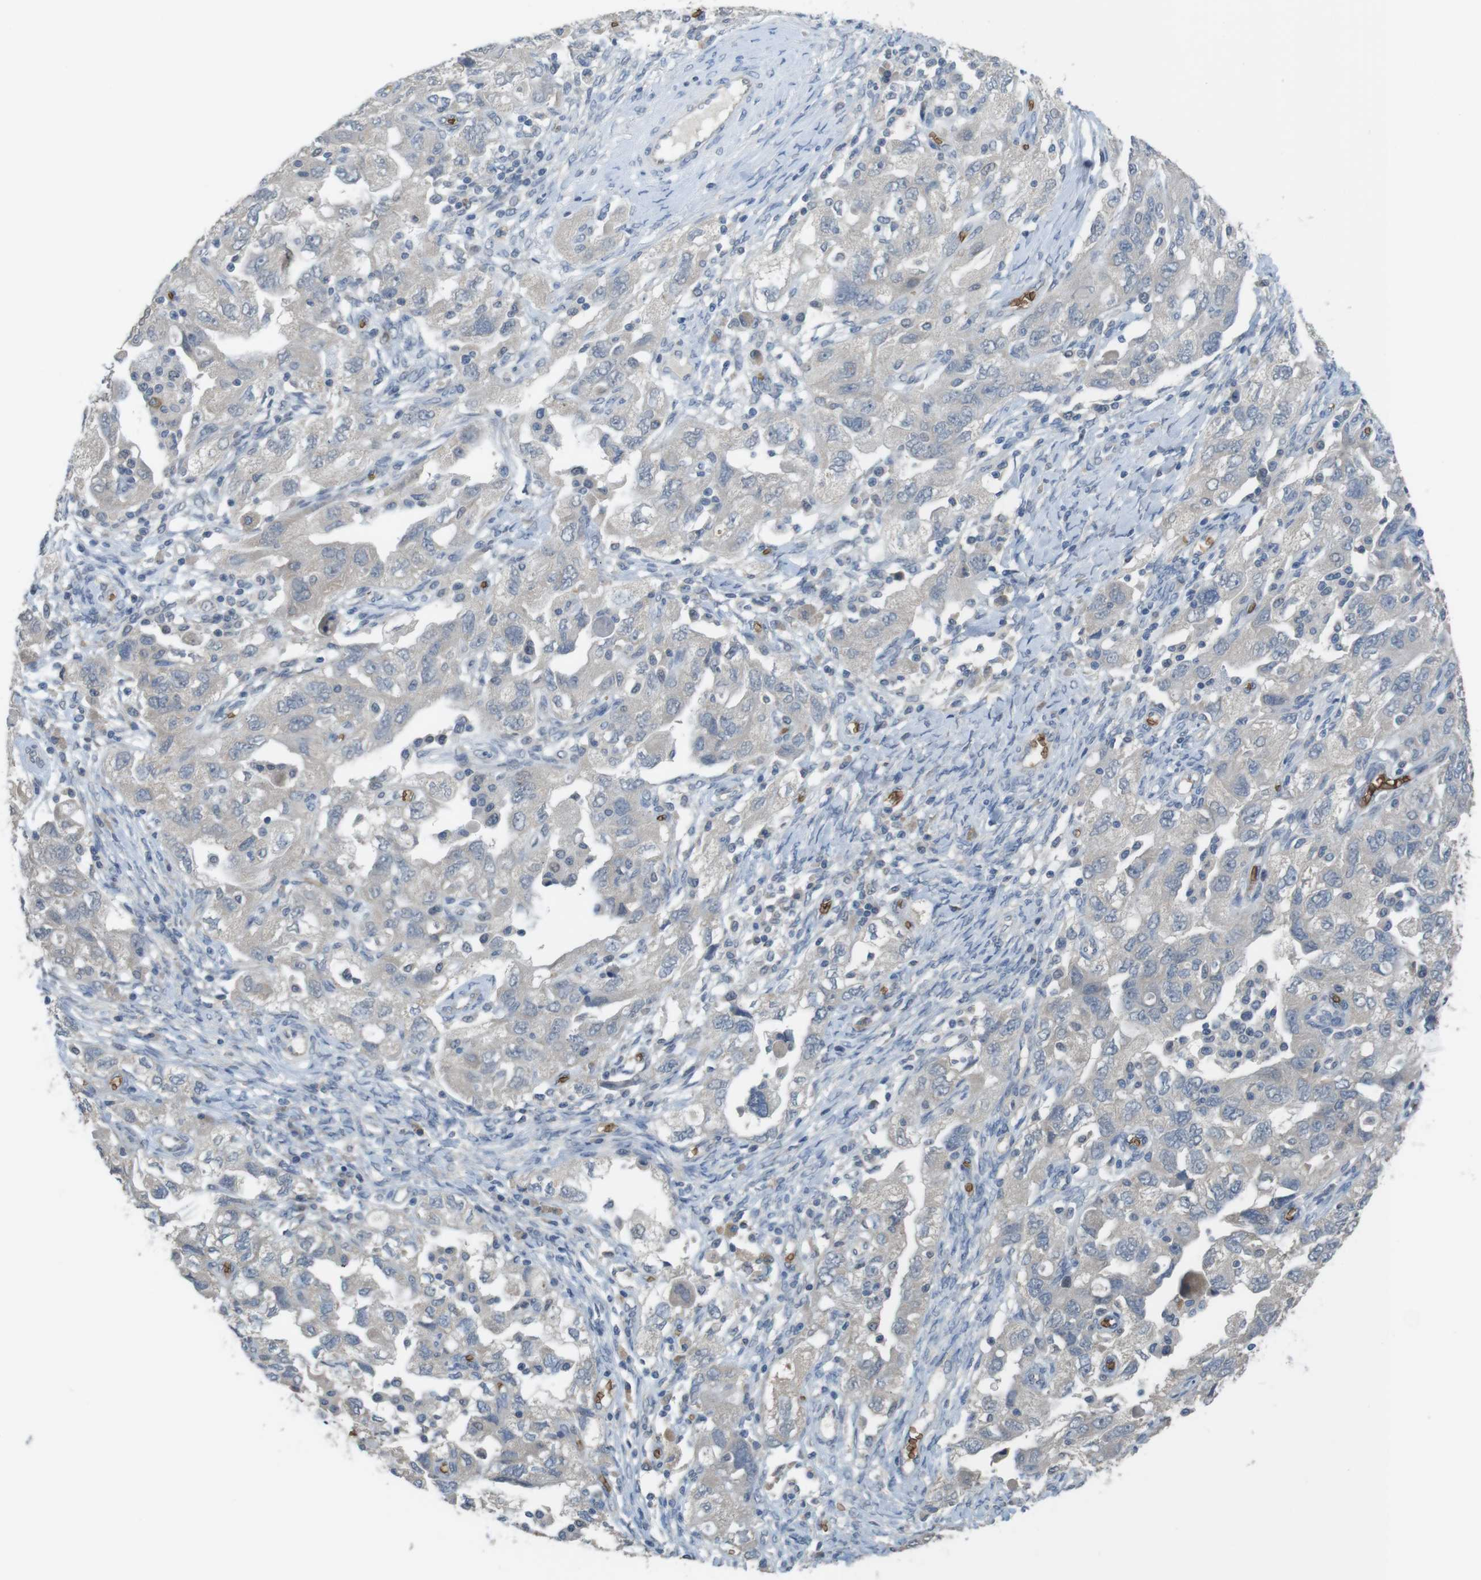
{"staining": {"intensity": "negative", "quantity": "none", "location": "none"}, "tissue": "ovarian cancer", "cell_type": "Tumor cells", "image_type": "cancer", "snomed": [{"axis": "morphology", "description": "Carcinoma, NOS"}, {"axis": "morphology", "description": "Cystadenocarcinoma, serous, NOS"}, {"axis": "topography", "description": "Ovary"}], "caption": "Tumor cells show no significant protein positivity in ovarian cancer. The staining is performed using DAB (3,3'-diaminobenzidine) brown chromogen with nuclei counter-stained in using hematoxylin.", "gene": "GYPA", "patient": {"sex": "female", "age": 69}}